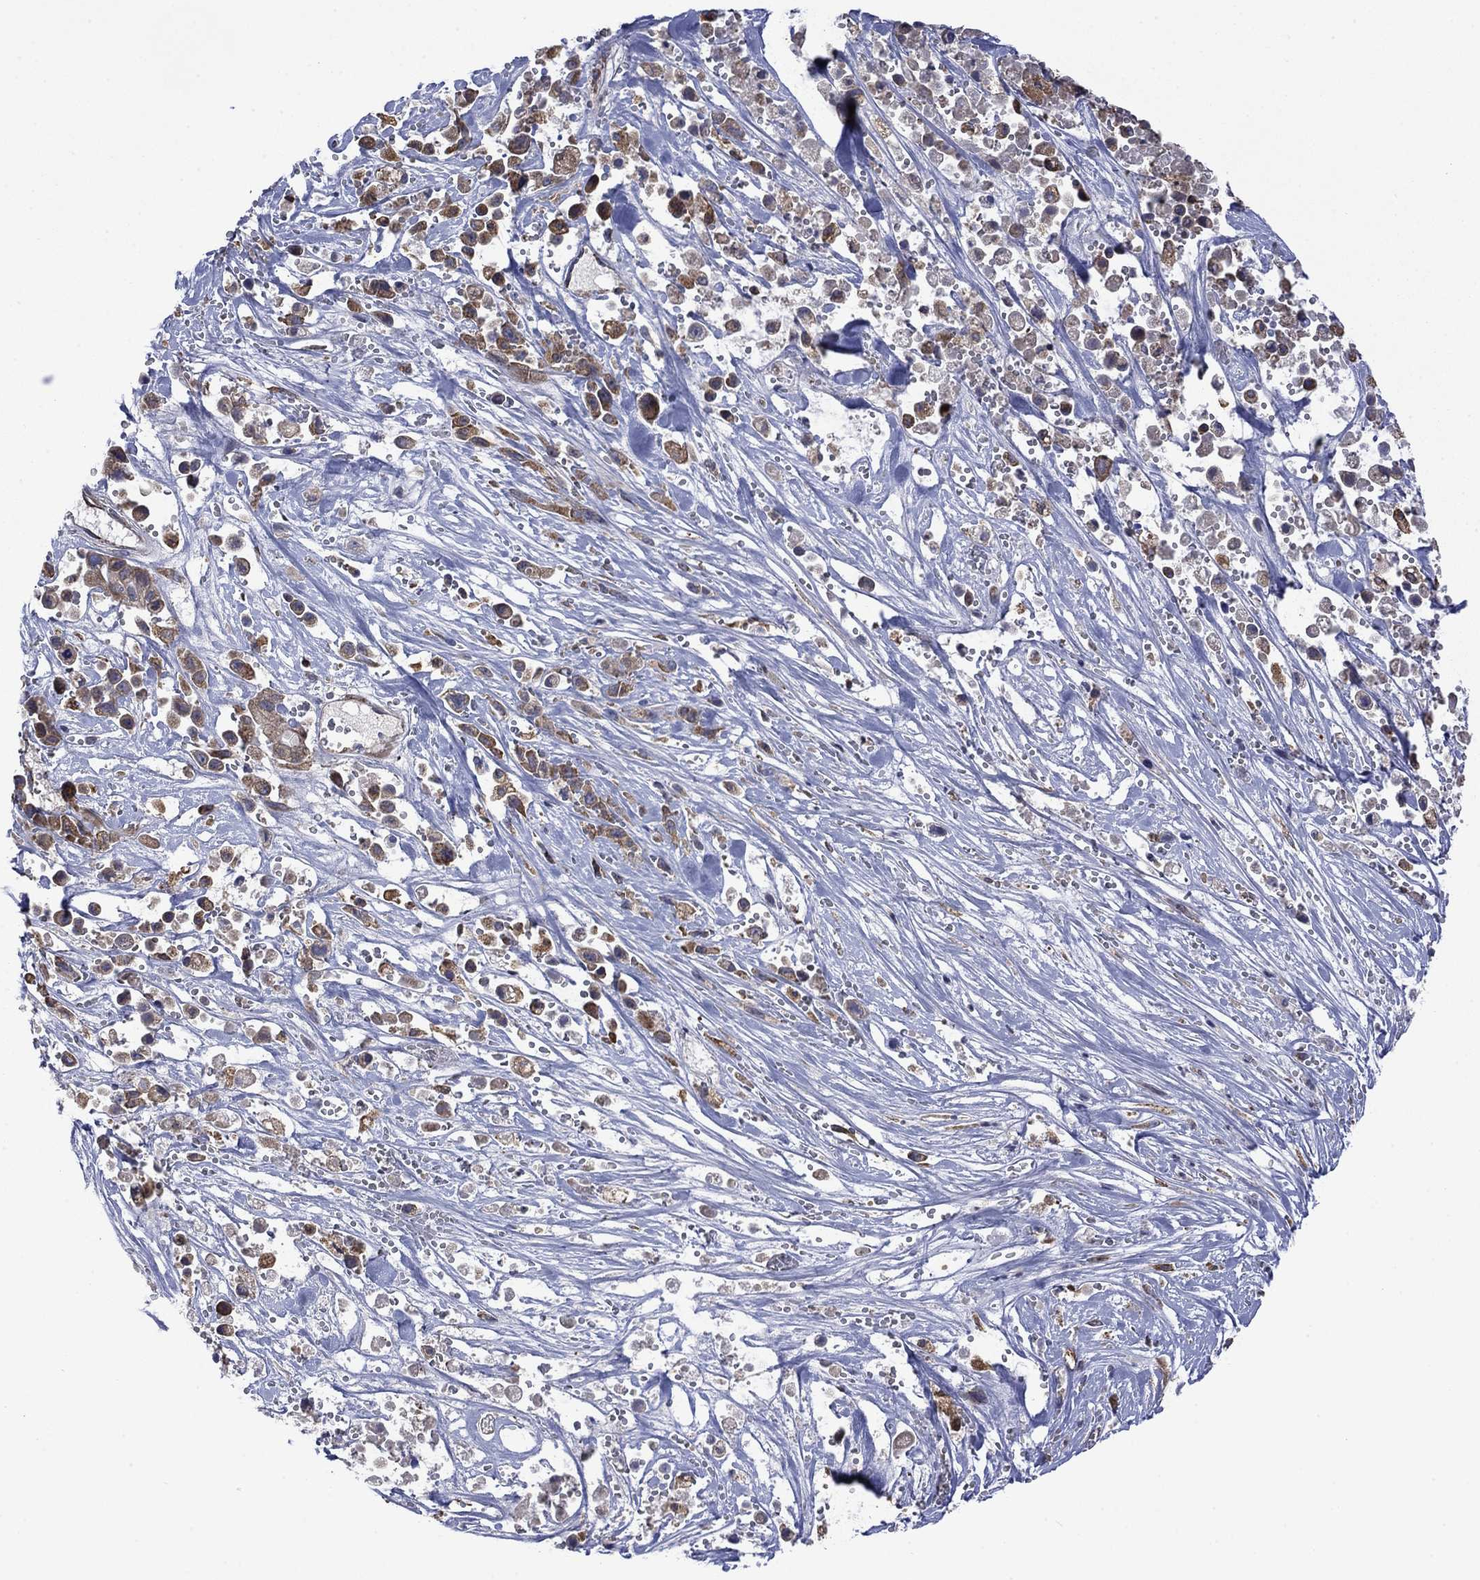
{"staining": {"intensity": "moderate", "quantity": ">75%", "location": "cytoplasmic/membranous"}, "tissue": "pancreatic cancer", "cell_type": "Tumor cells", "image_type": "cancer", "snomed": [{"axis": "morphology", "description": "Adenocarcinoma, NOS"}, {"axis": "topography", "description": "Pancreas"}], "caption": "Pancreatic adenocarcinoma stained with IHC demonstrates moderate cytoplasmic/membranous expression in approximately >75% of tumor cells.", "gene": "FURIN", "patient": {"sex": "male", "age": 44}}